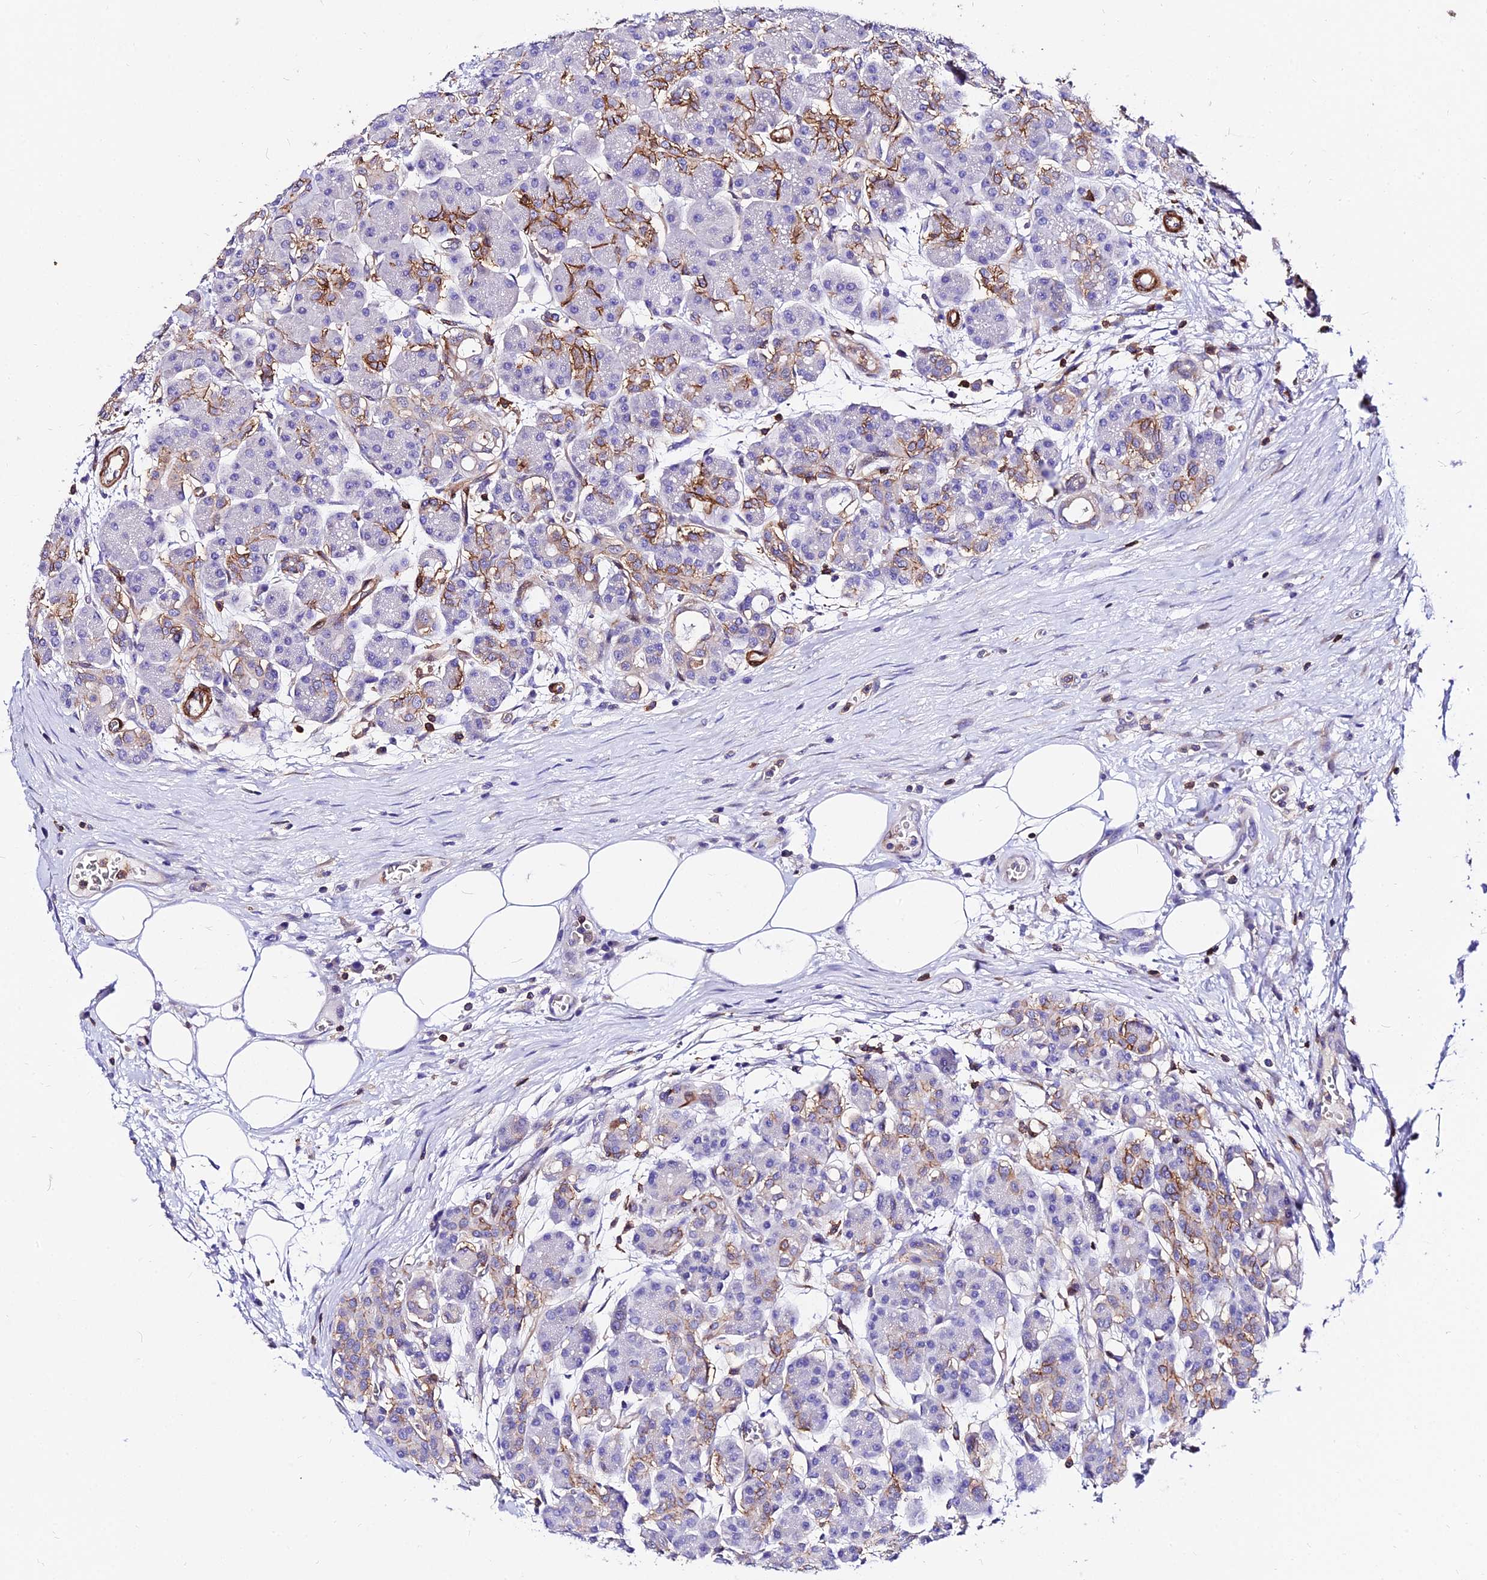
{"staining": {"intensity": "strong", "quantity": "<25%", "location": "cytoplasmic/membranous"}, "tissue": "pancreas", "cell_type": "Exocrine glandular cells", "image_type": "normal", "snomed": [{"axis": "morphology", "description": "Normal tissue, NOS"}, {"axis": "topography", "description": "Pancreas"}], "caption": "Immunohistochemistry (IHC) of benign human pancreas shows medium levels of strong cytoplasmic/membranous positivity in about <25% of exocrine glandular cells. (Brightfield microscopy of DAB IHC at high magnification).", "gene": "CSRP1", "patient": {"sex": "male", "age": 63}}